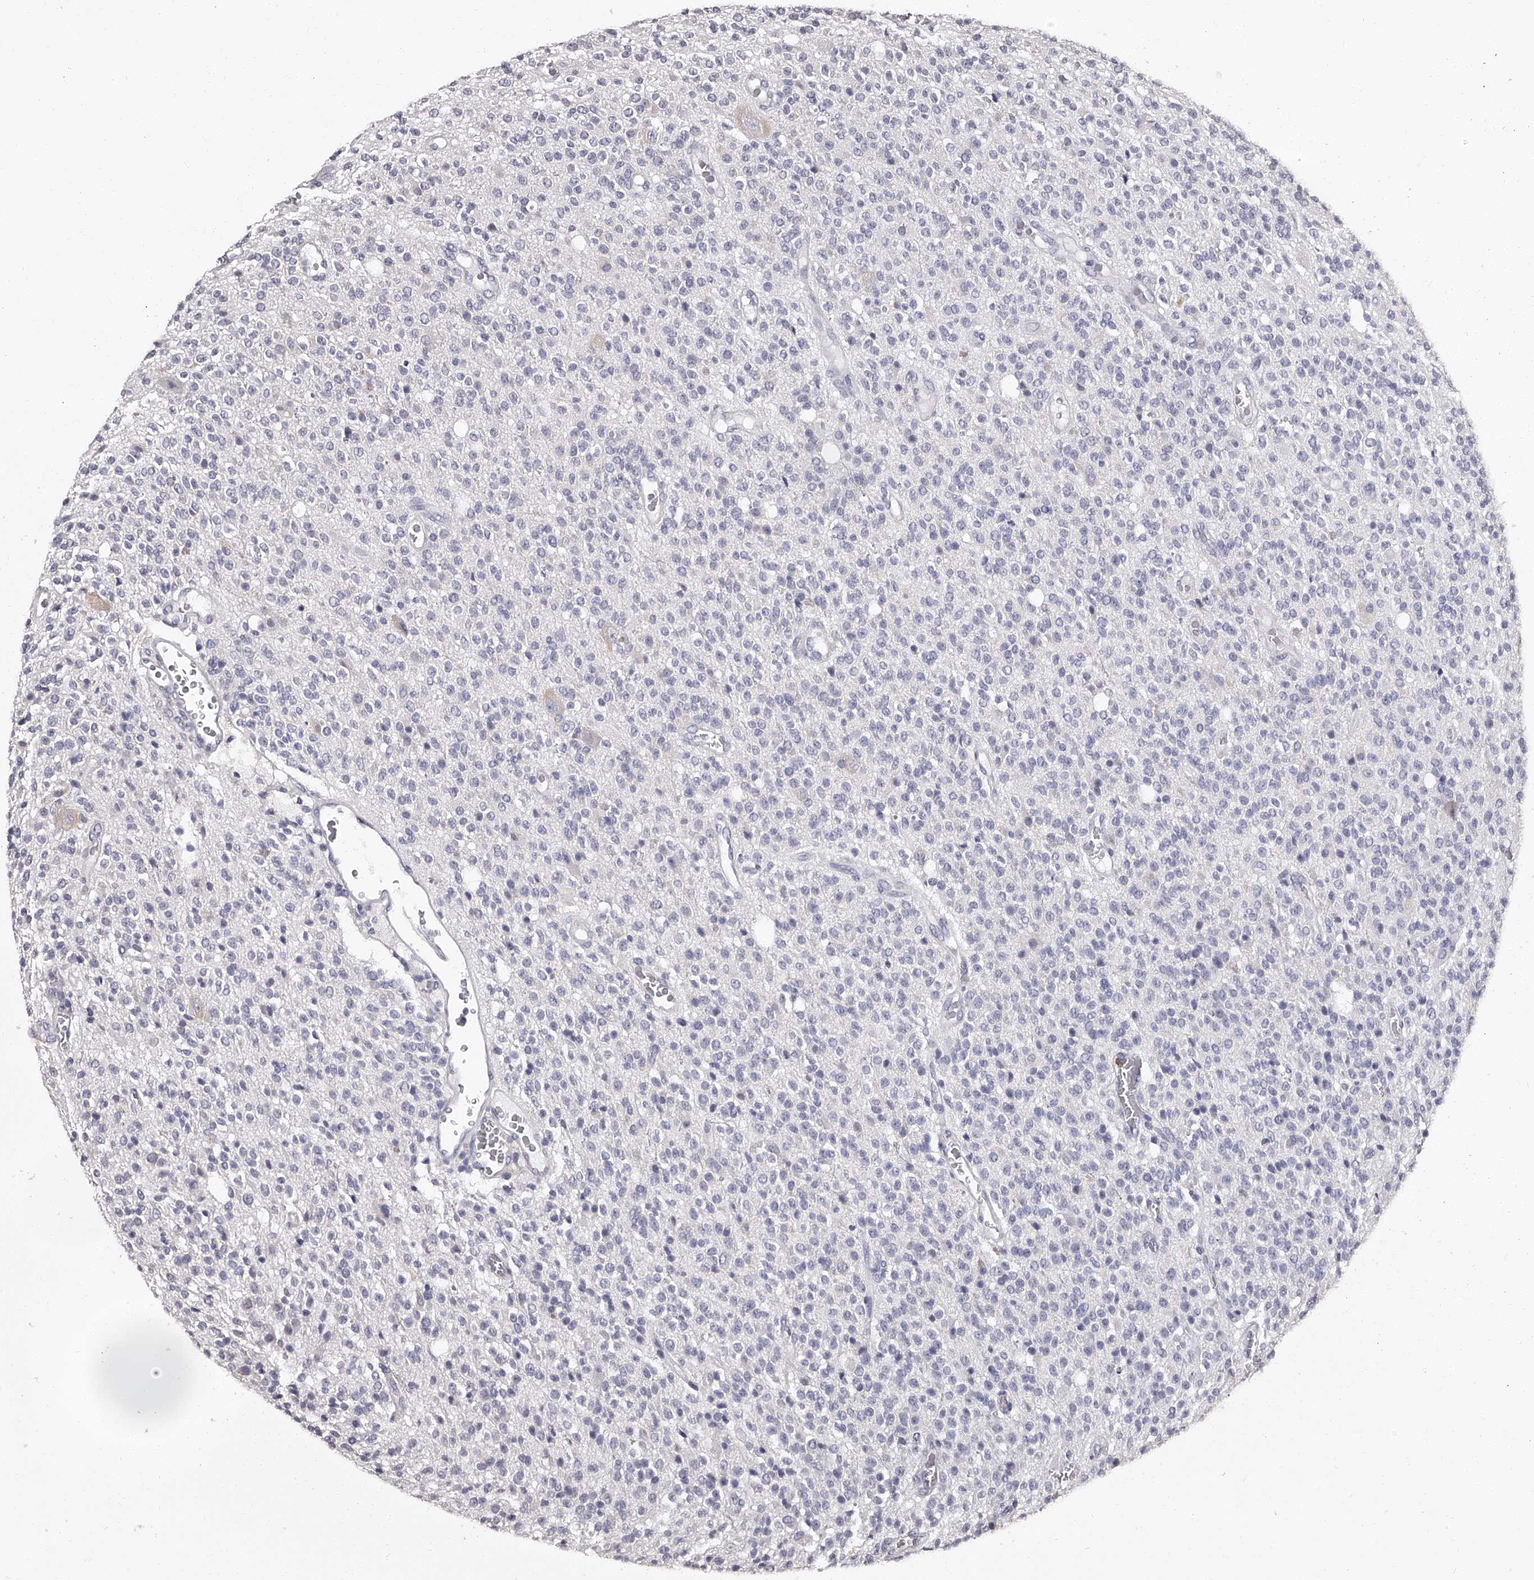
{"staining": {"intensity": "weak", "quantity": "<25%", "location": "cytoplasmic/membranous"}, "tissue": "glioma", "cell_type": "Tumor cells", "image_type": "cancer", "snomed": [{"axis": "morphology", "description": "Glioma, malignant, High grade"}, {"axis": "topography", "description": "Brain"}], "caption": "High magnification brightfield microscopy of malignant high-grade glioma stained with DAB (brown) and counterstained with hematoxylin (blue): tumor cells show no significant staining.", "gene": "RSC1A1", "patient": {"sex": "male", "age": 34}}